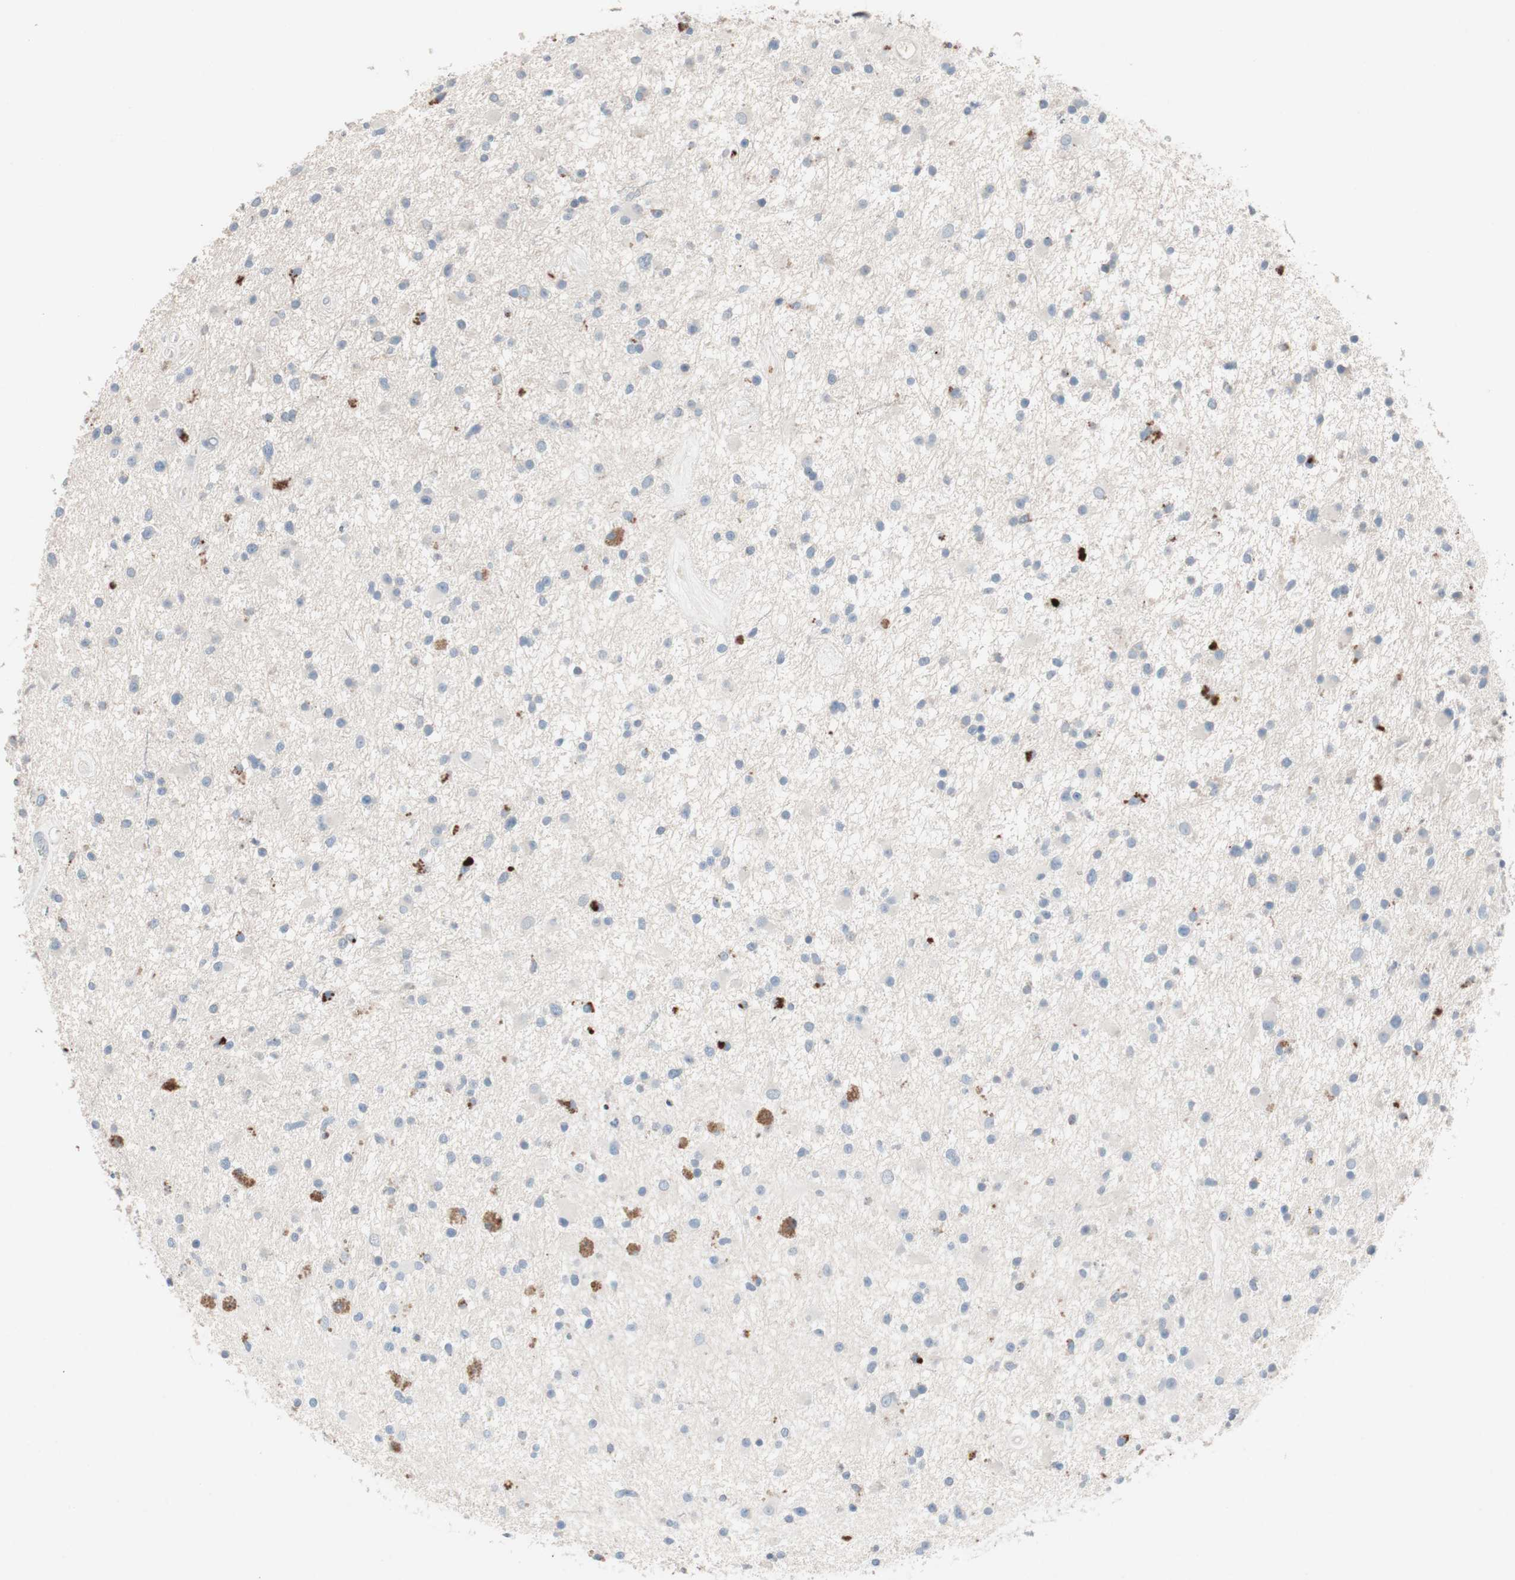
{"staining": {"intensity": "moderate", "quantity": "<25%", "location": "cytoplasmic/membranous"}, "tissue": "glioma", "cell_type": "Tumor cells", "image_type": "cancer", "snomed": [{"axis": "morphology", "description": "Glioma, malignant, High grade"}, {"axis": "topography", "description": "Brain"}], "caption": "Human malignant glioma (high-grade) stained with a protein marker shows moderate staining in tumor cells.", "gene": "CLEC4D", "patient": {"sex": "male", "age": 33}}